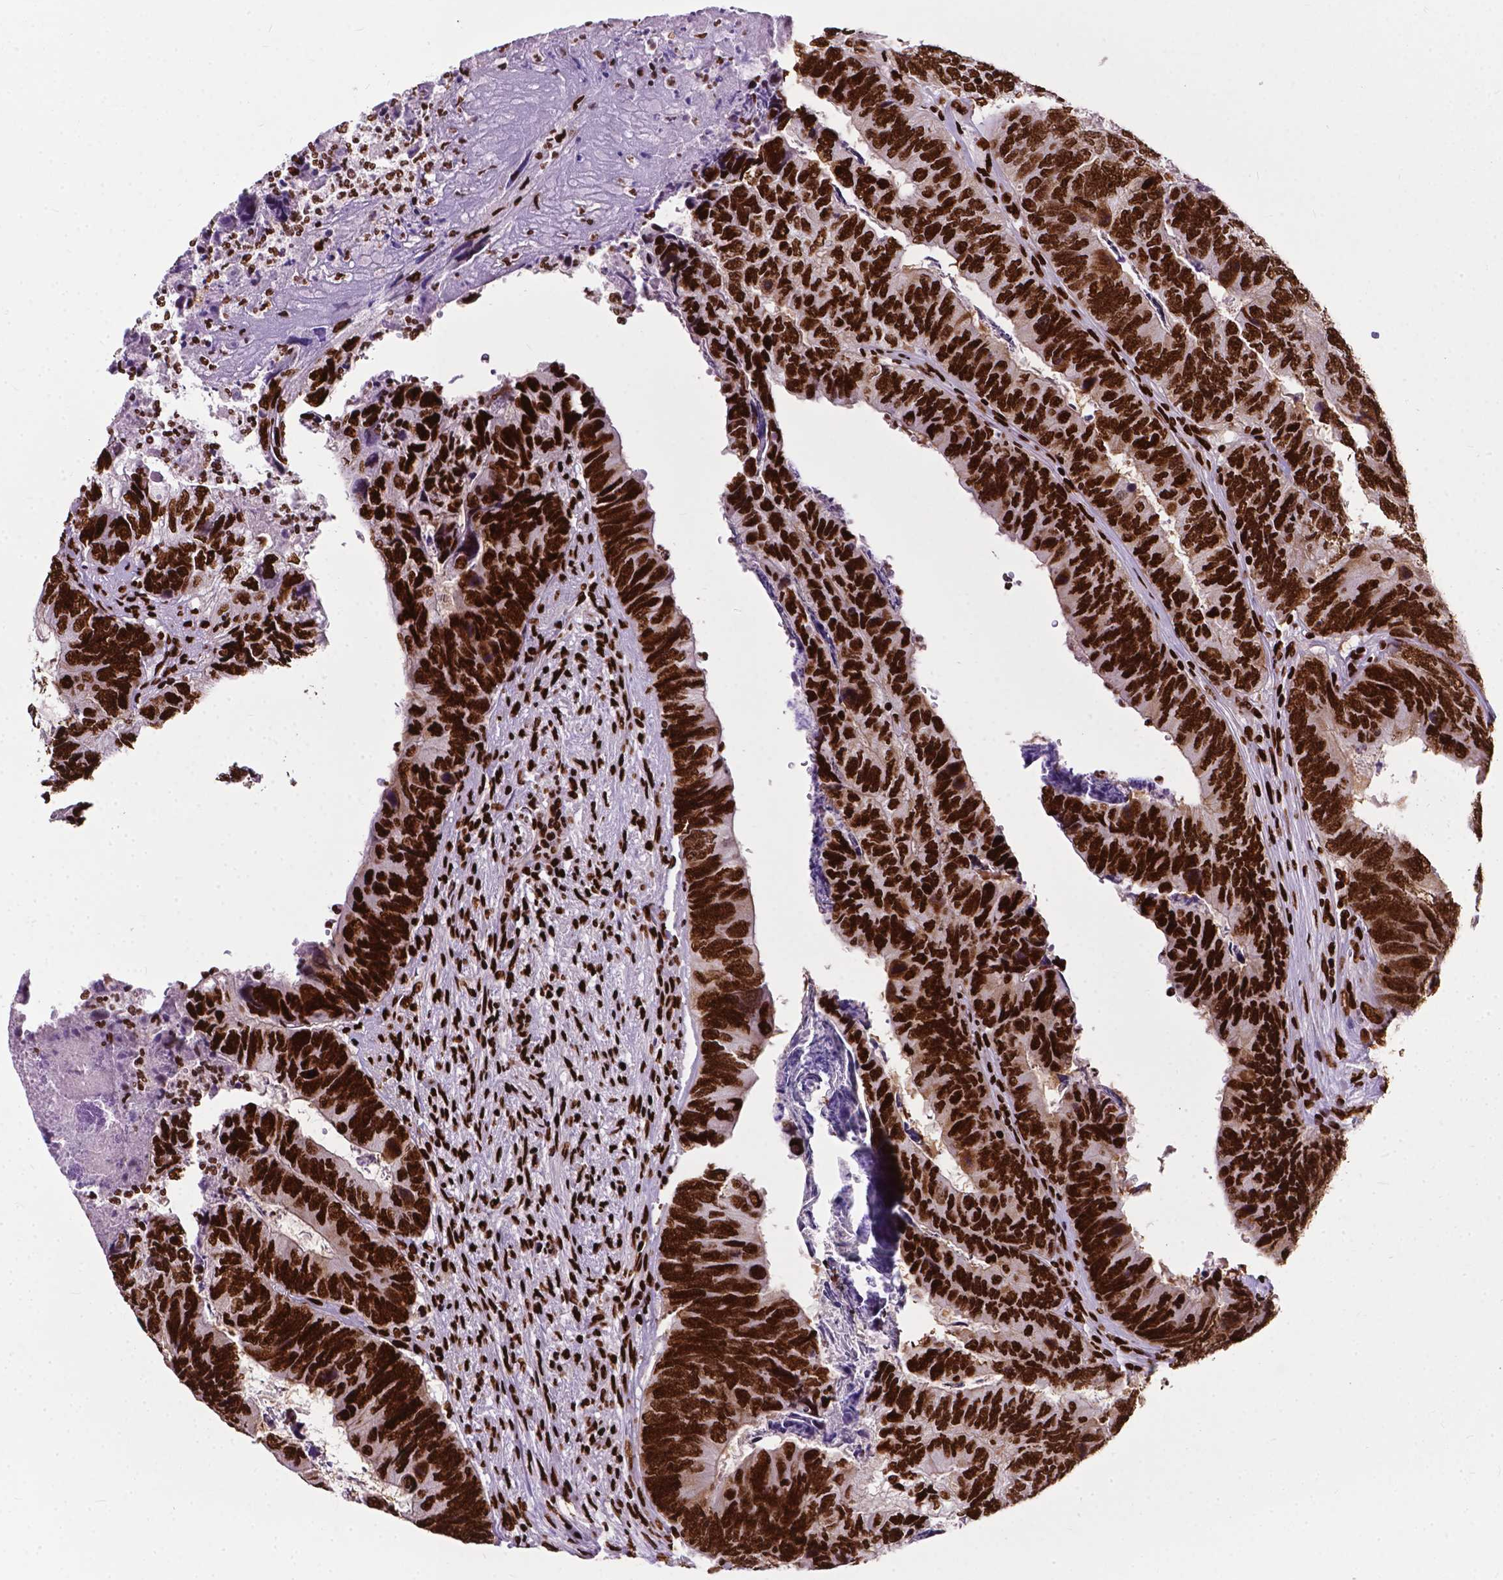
{"staining": {"intensity": "strong", "quantity": ">75%", "location": "nuclear"}, "tissue": "colorectal cancer", "cell_type": "Tumor cells", "image_type": "cancer", "snomed": [{"axis": "morphology", "description": "Adenocarcinoma, NOS"}, {"axis": "topography", "description": "Colon"}], "caption": "IHC of human adenocarcinoma (colorectal) demonstrates high levels of strong nuclear staining in approximately >75% of tumor cells.", "gene": "SMIM5", "patient": {"sex": "female", "age": 67}}